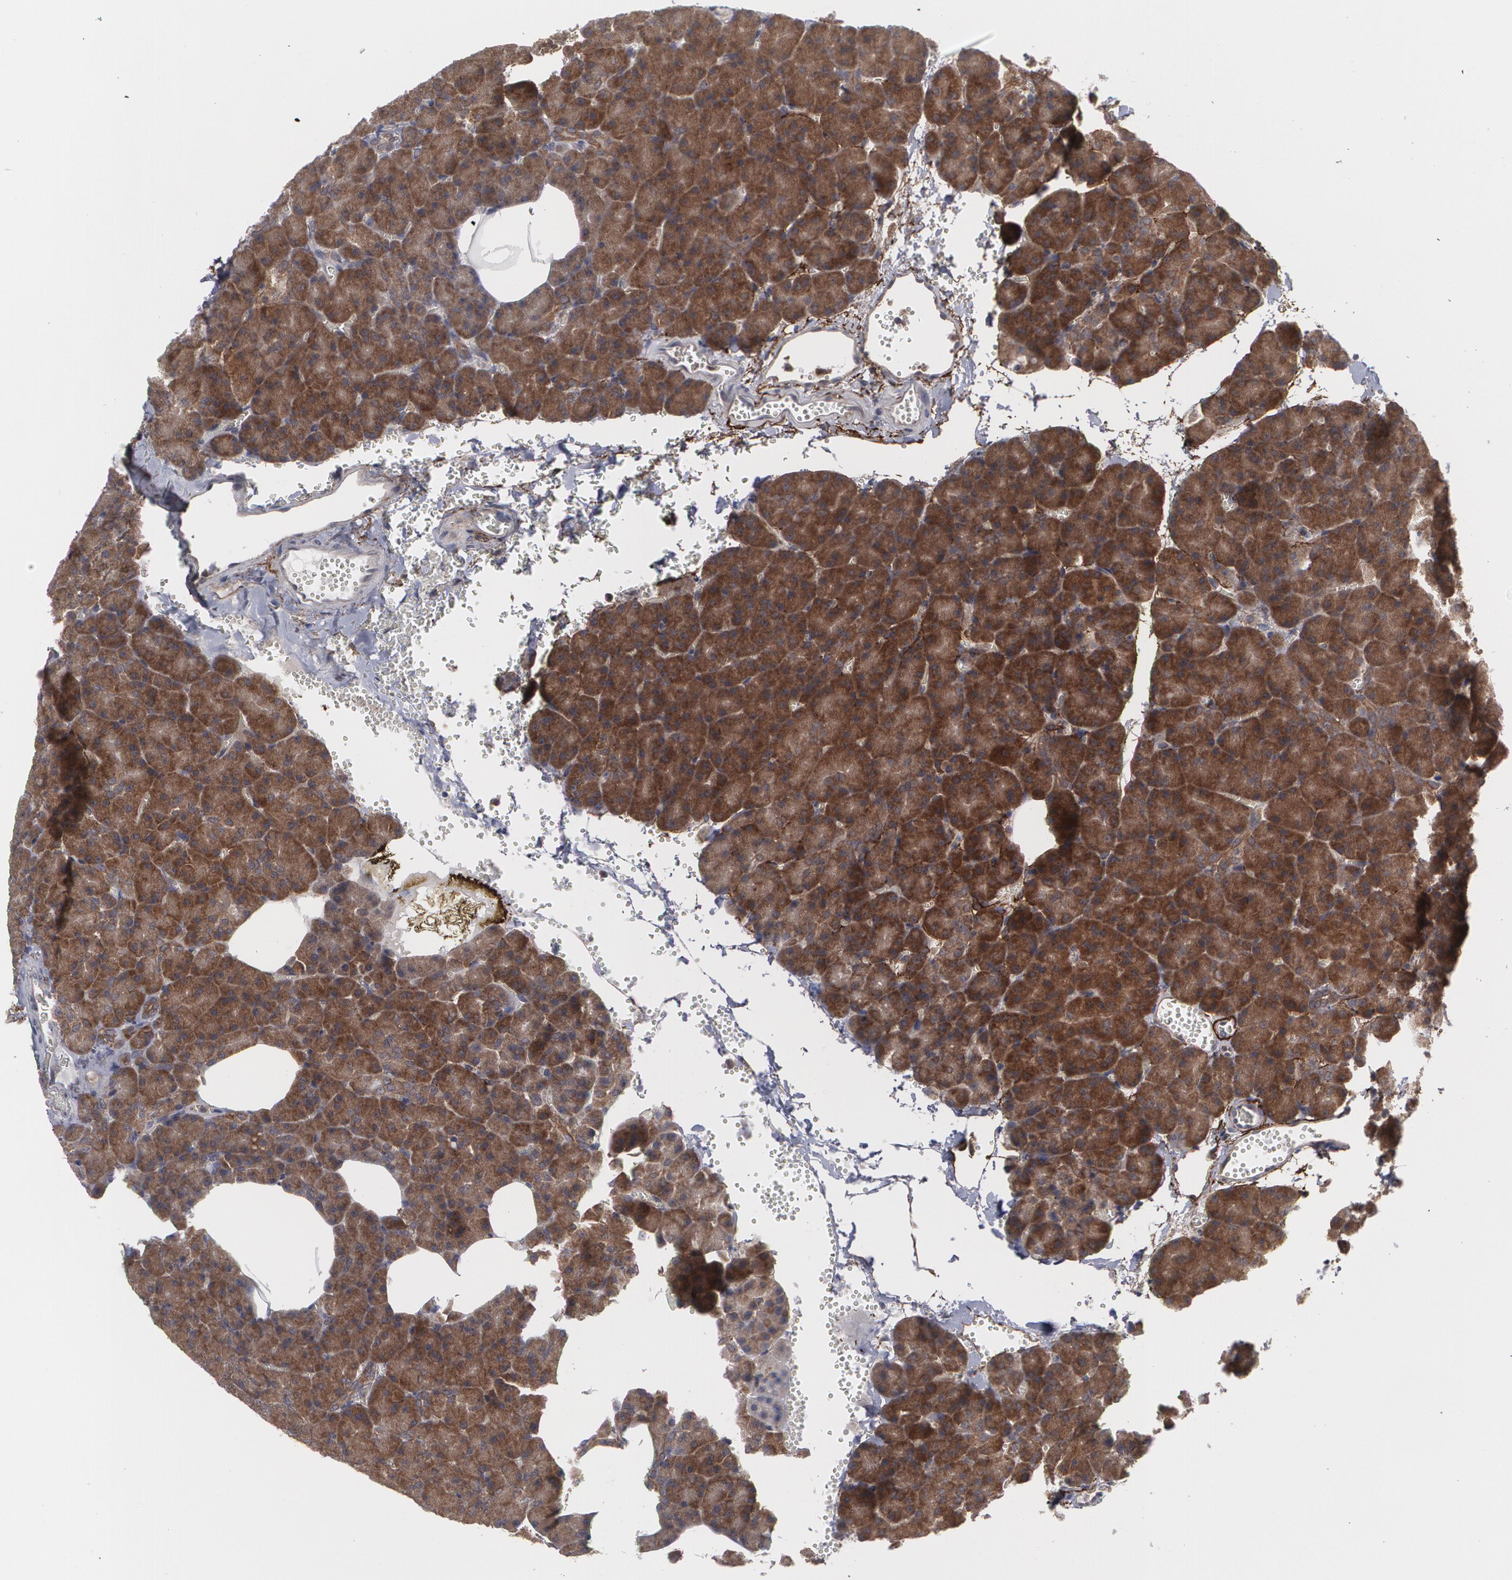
{"staining": {"intensity": "moderate", "quantity": ">75%", "location": "cytoplasmic/membranous"}, "tissue": "pancreas", "cell_type": "Exocrine glandular cells", "image_type": "normal", "snomed": [{"axis": "morphology", "description": "Normal tissue, NOS"}, {"axis": "topography", "description": "Pancreas"}], "caption": "High-power microscopy captured an IHC histopathology image of normal pancreas, revealing moderate cytoplasmic/membranous expression in approximately >75% of exocrine glandular cells.", "gene": "BMP6", "patient": {"sex": "female", "age": 35}}